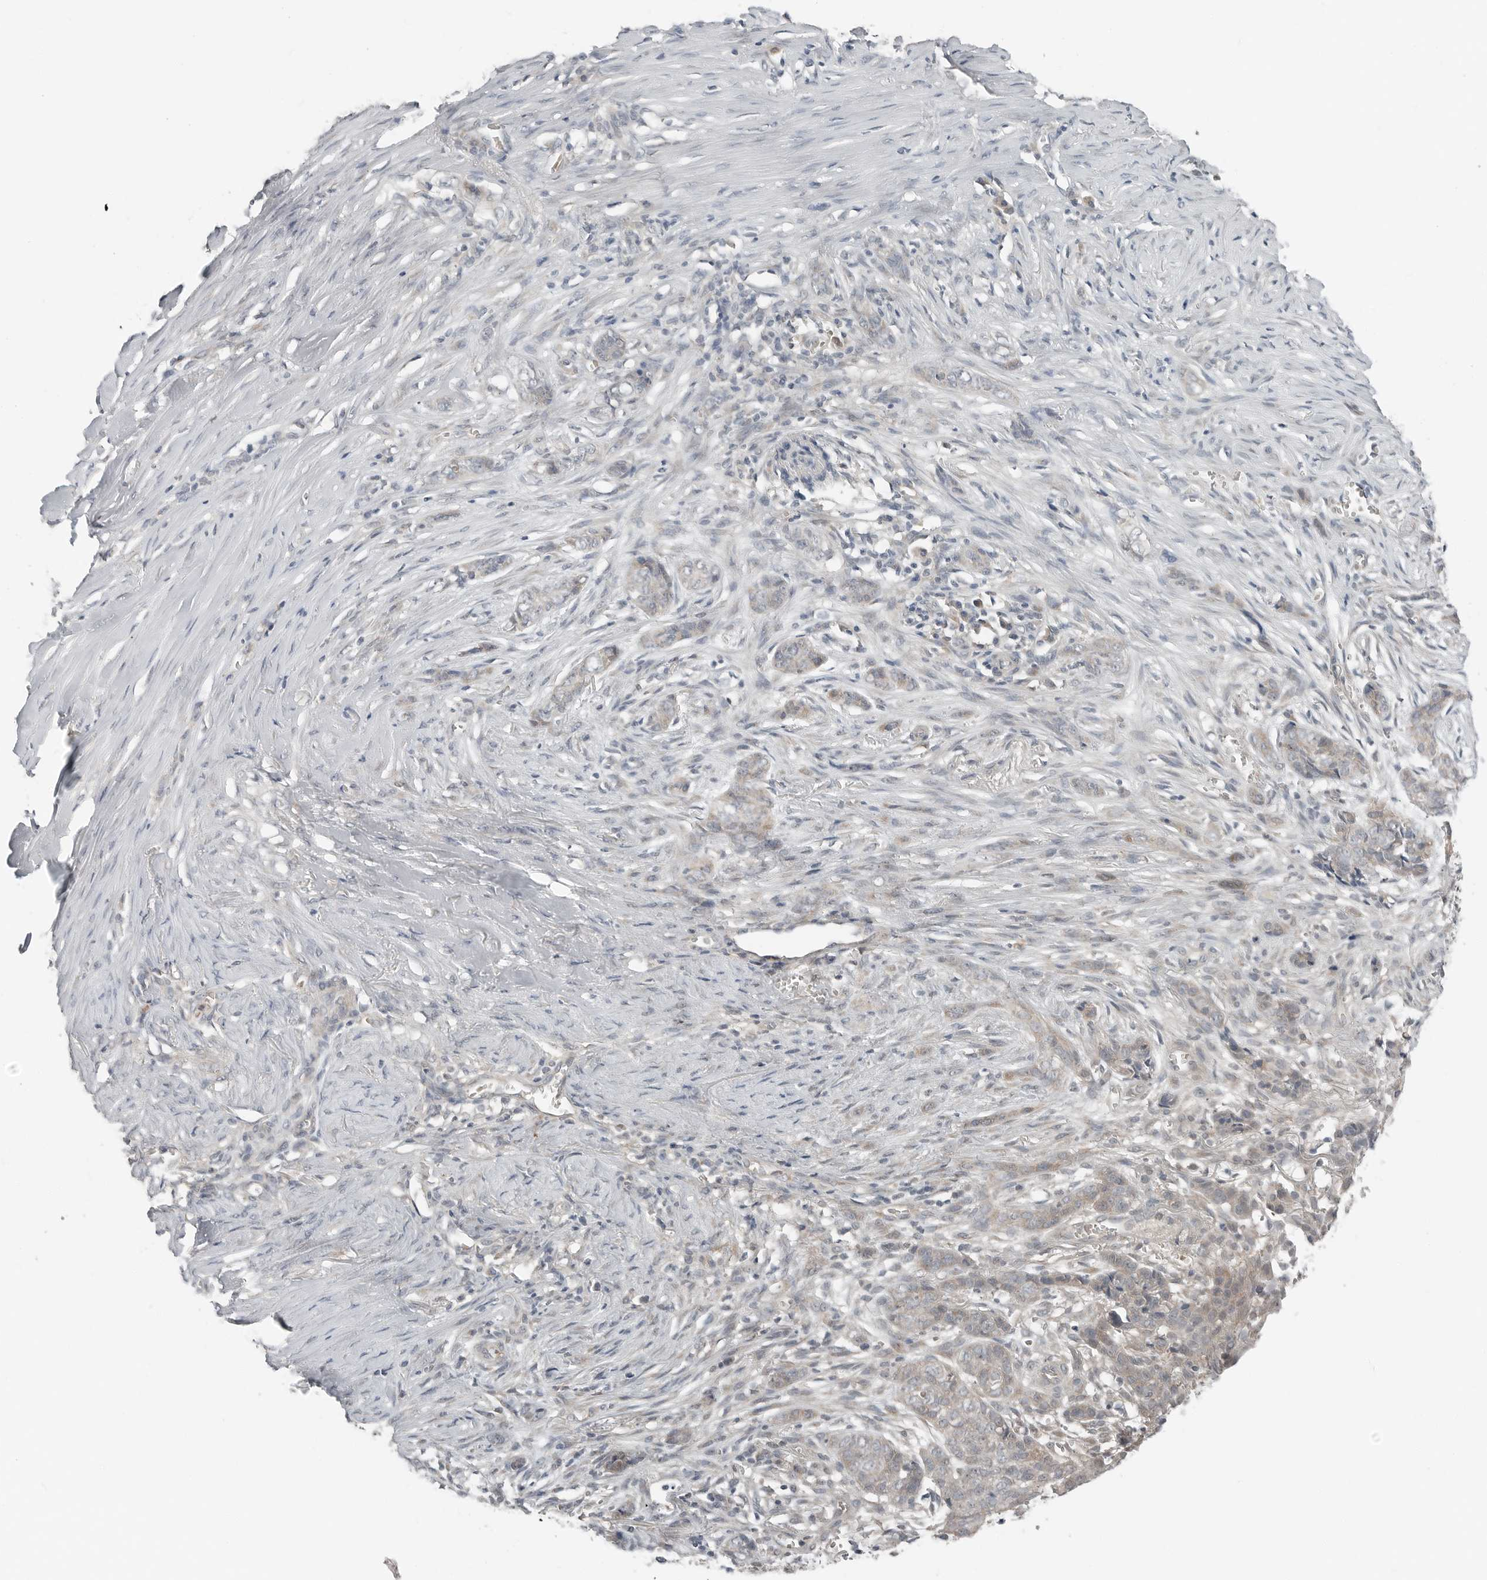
{"staining": {"intensity": "weak", "quantity": "<25%", "location": "cytoplasmic/membranous"}, "tissue": "skin cancer", "cell_type": "Tumor cells", "image_type": "cancer", "snomed": [{"axis": "morphology", "description": "Basal cell carcinoma"}, {"axis": "topography", "description": "Skin"}], "caption": "The micrograph shows no significant positivity in tumor cells of skin cancer (basal cell carcinoma).", "gene": "FCRLB", "patient": {"sex": "female", "age": 64}}